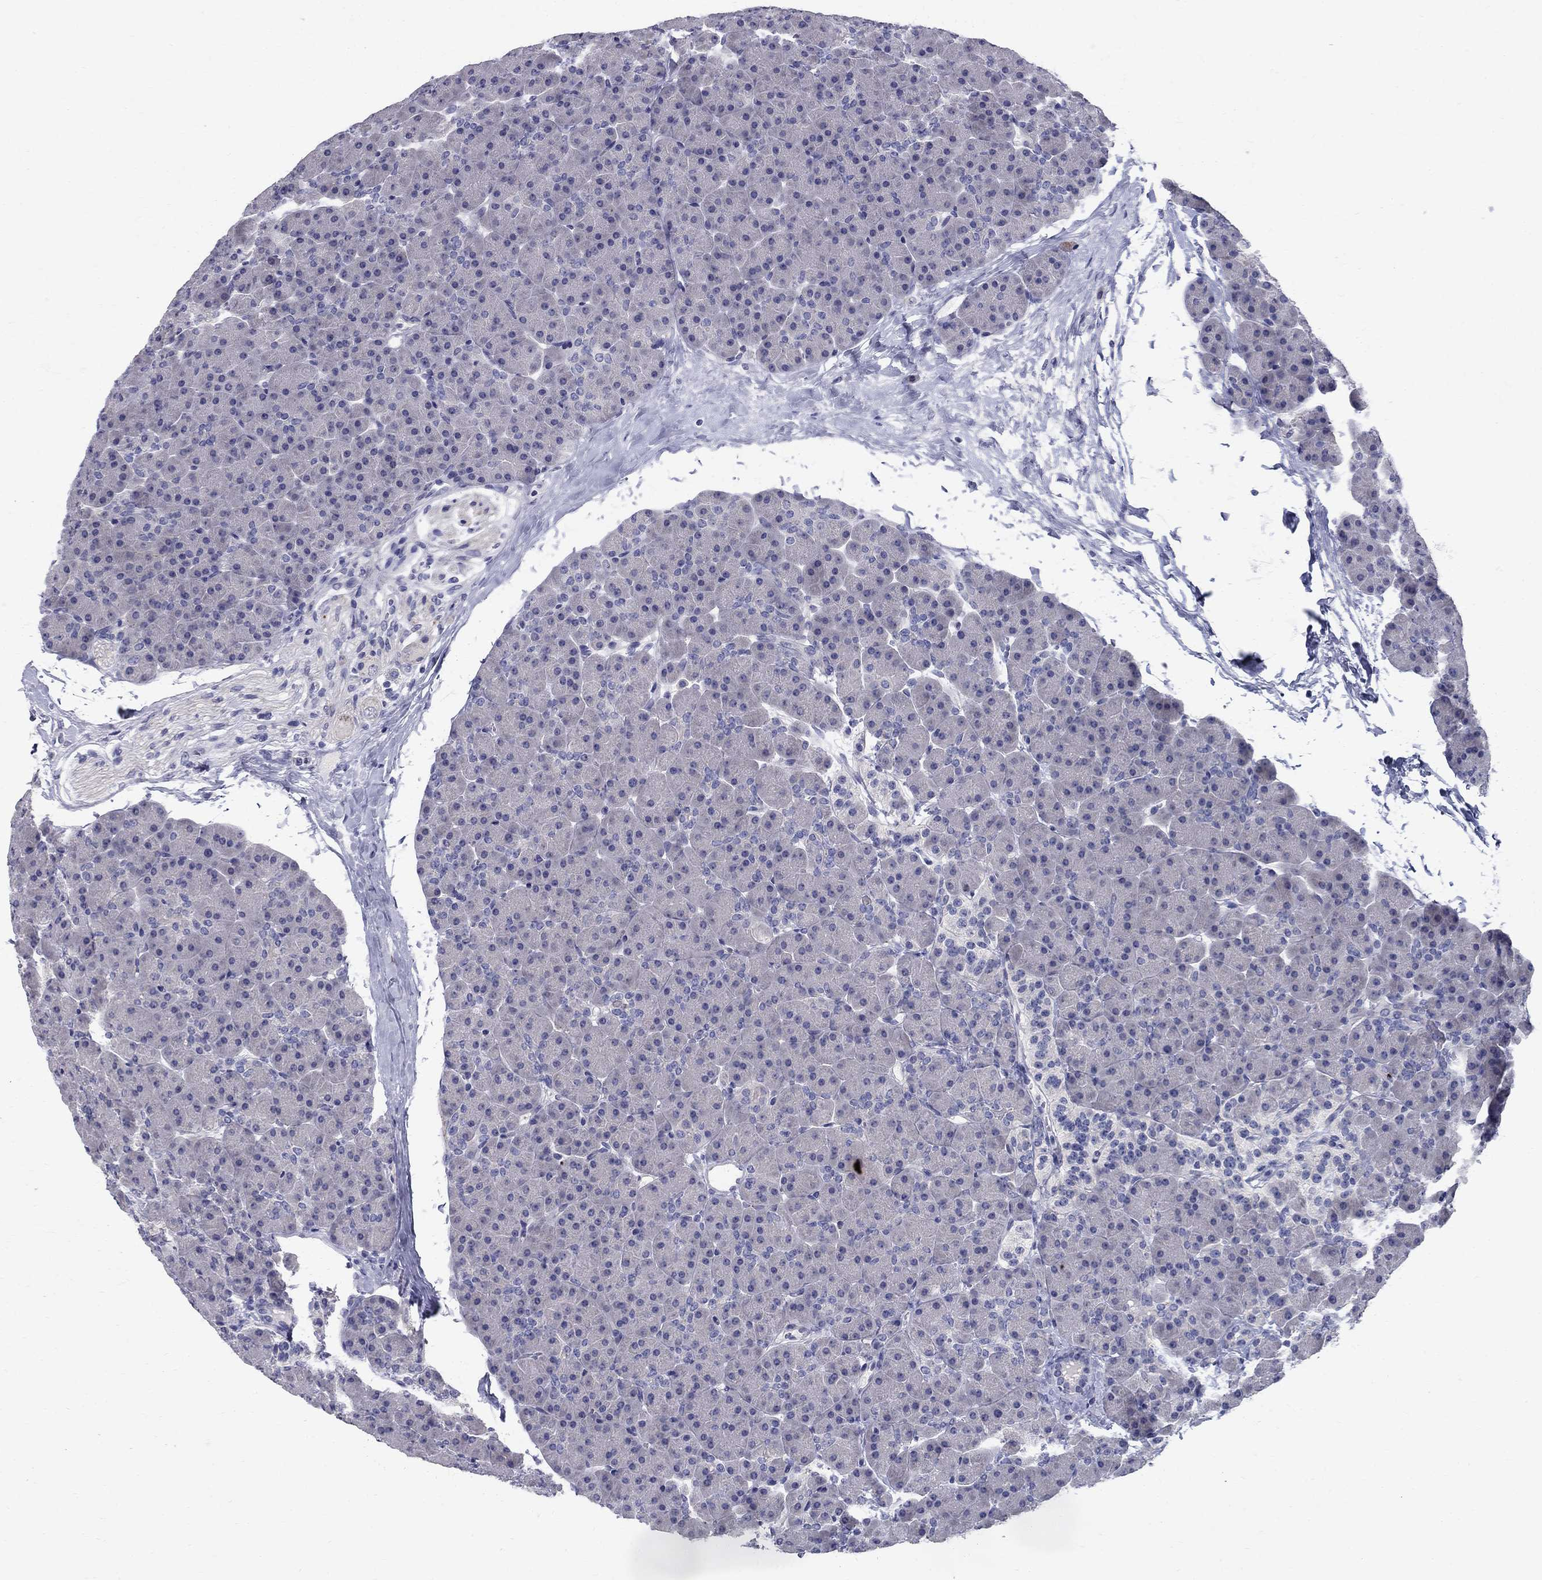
{"staining": {"intensity": "negative", "quantity": "none", "location": "none"}, "tissue": "pancreas", "cell_type": "Exocrine glandular cells", "image_type": "normal", "snomed": [{"axis": "morphology", "description": "Normal tissue, NOS"}, {"axis": "topography", "description": "Pancreas"}], "caption": "IHC micrograph of normal human pancreas stained for a protein (brown), which demonstrates no positivity in exocrine glandular cells.", "gene": "TP53TG5", "patient": {"sex": "female", "age": 44}}